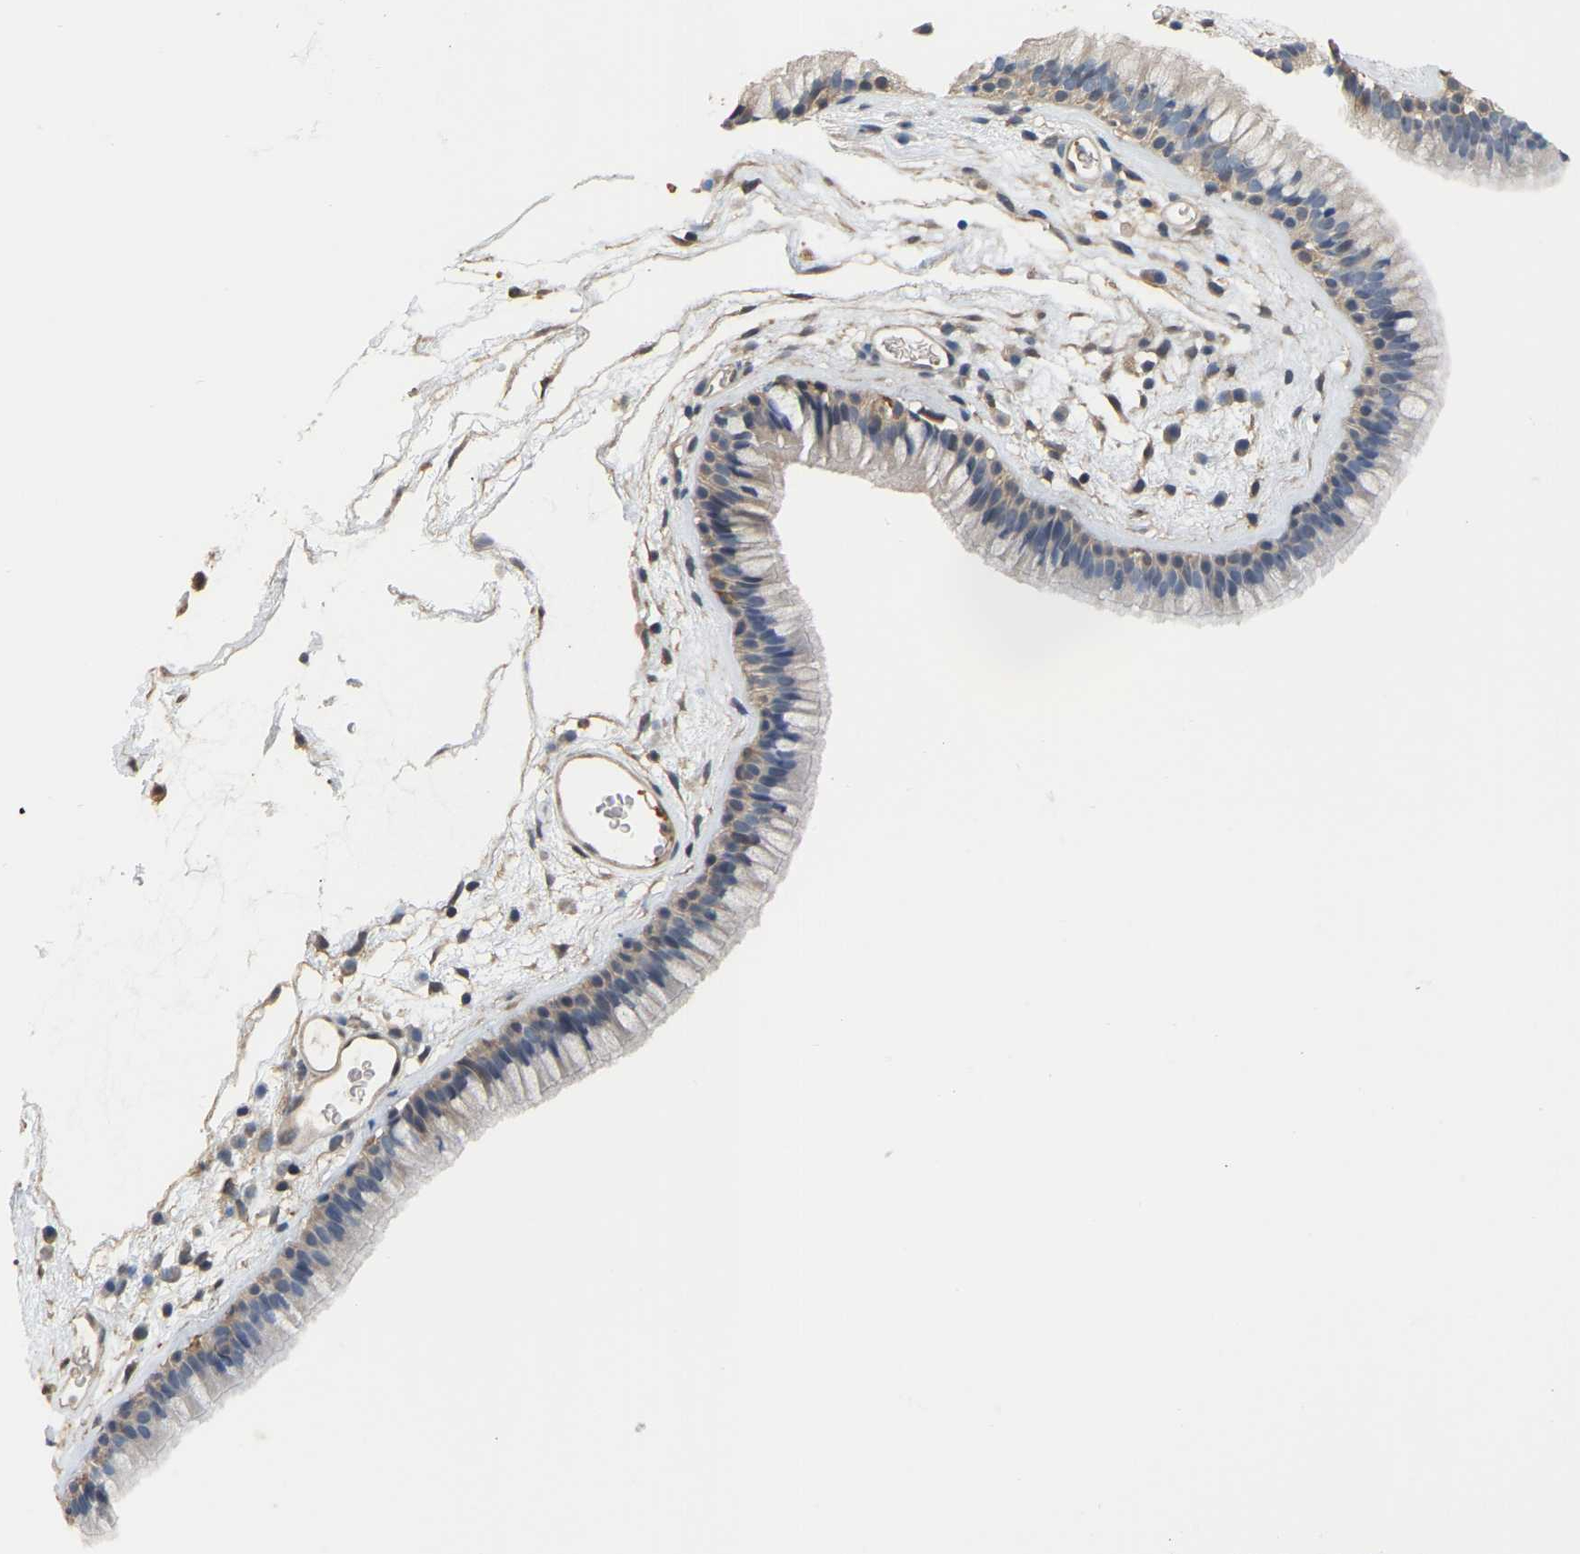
{"staining": {"intensity": "weak", "quantity": "25%-75%", "location": "cytoplasmic/membranous"}, "tissue": "nasopharynx", "cell_type": "Respiratory epithelial cells", "image_type": "normal", "snomed": [{"axis": "morphology", "description": "Normal tissue, NOS"}, {"axis": "morphology", "description": "Inflammation, NOS"}, {"axis": "topography", "description": "Nasopharynx"}], "caption": "This histopathology image reveals IHC staining of normal human nasopharynx, with low weak cytoplasmic/membranous staining in approximately 25%-75% of respiratory epithelial cells.", "gene": "MTPN", "patient": {"sex": "male", "age": 48}}